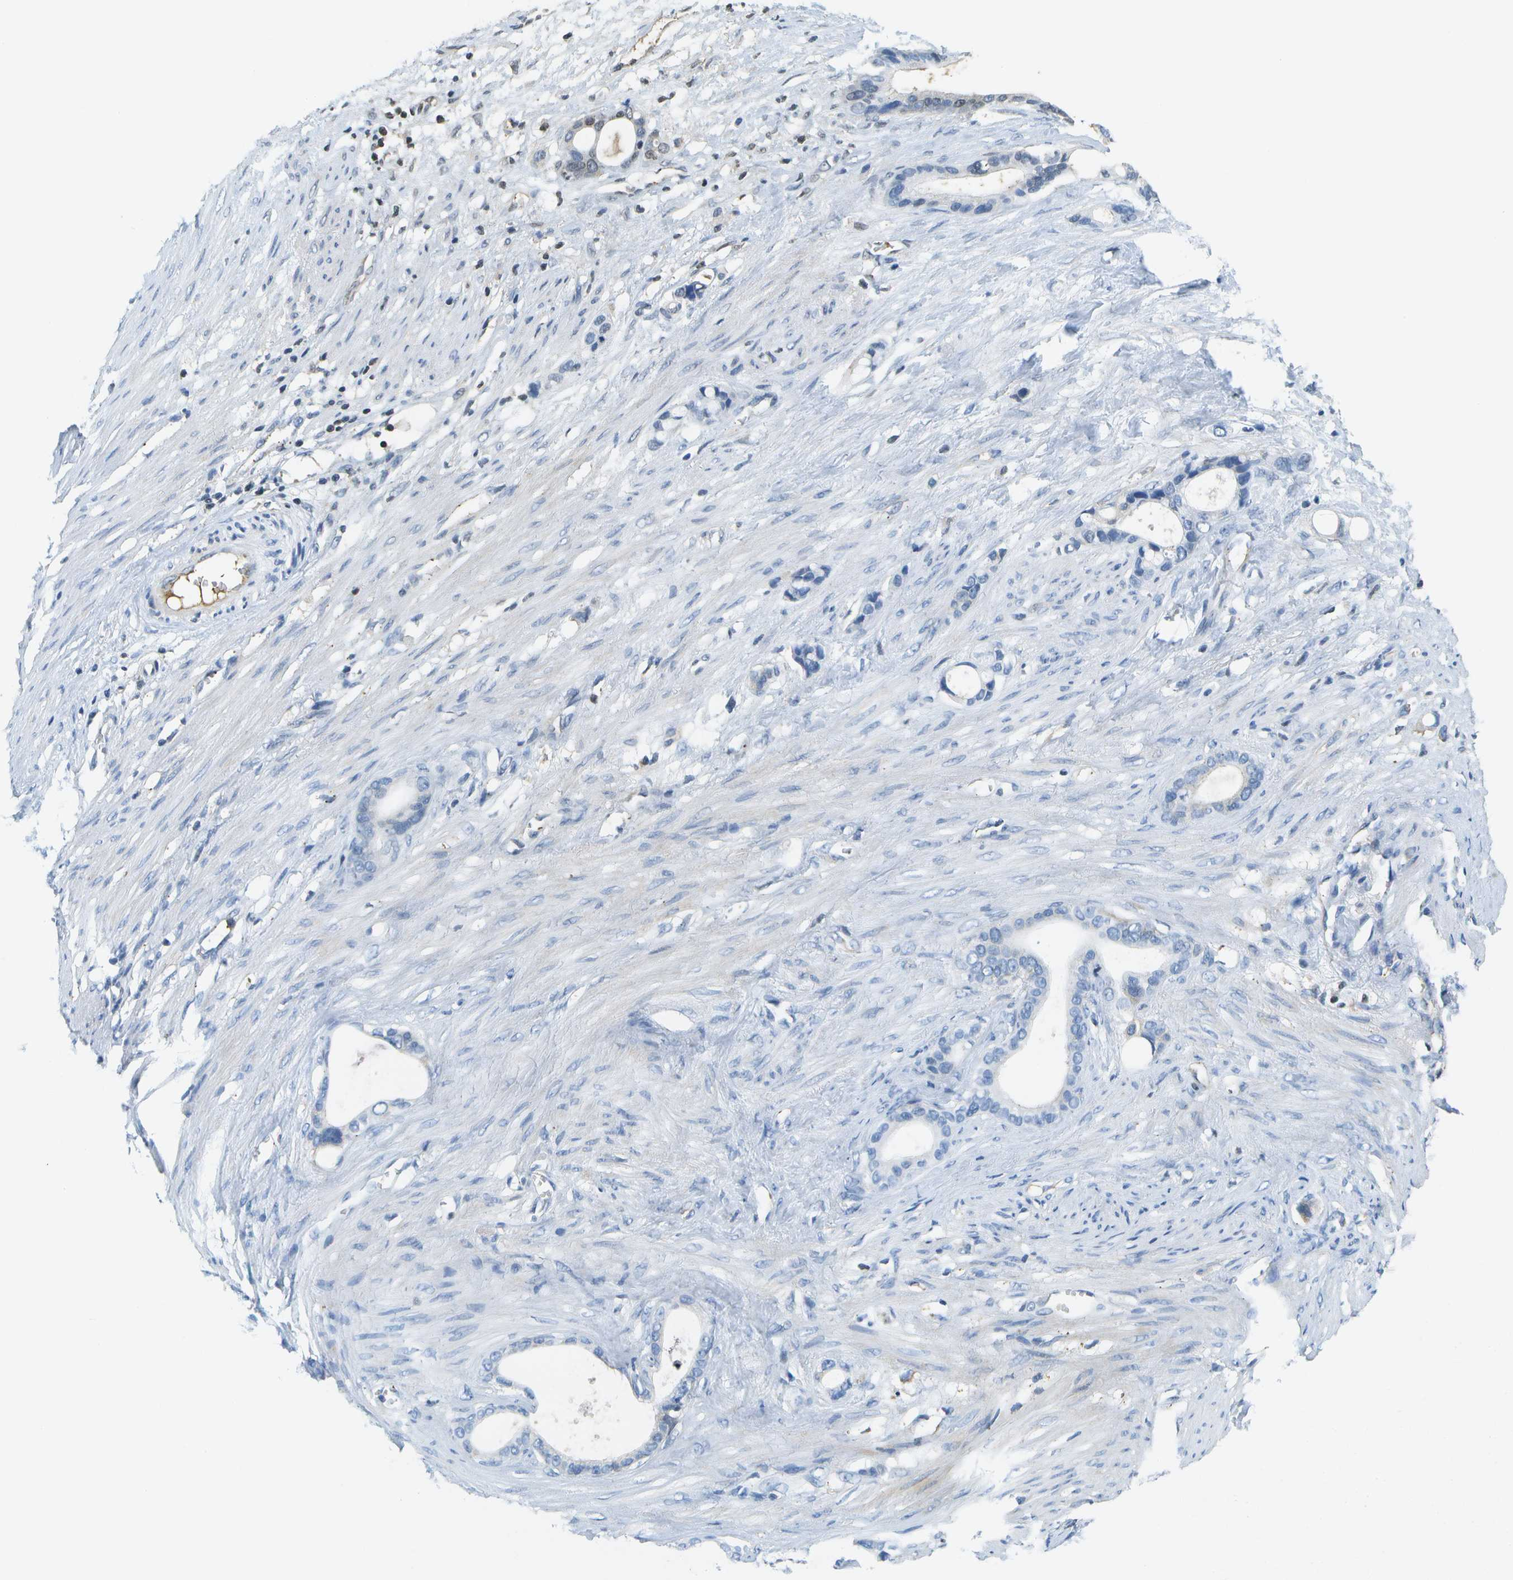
{"staining": {"intensity": "negative", "quantity": "none", "location": "none"}, "tissue": "stomach cancer", "cell_type": "Tumor cells", "image_type": "cancer", "snomed": [{"axis": "morphology", "description": "Adenocarcinoma, NOS"}, {"axis": "topography", "description": "Stomach"}], "caption": "DAB (3,3'-diaminobenzidine) immunohistochemical staining of stomach cancer shows no significant positivity in tumor cells.", "gene": "SERPINA1", "patient": {"sex": "female", "age": 75}}